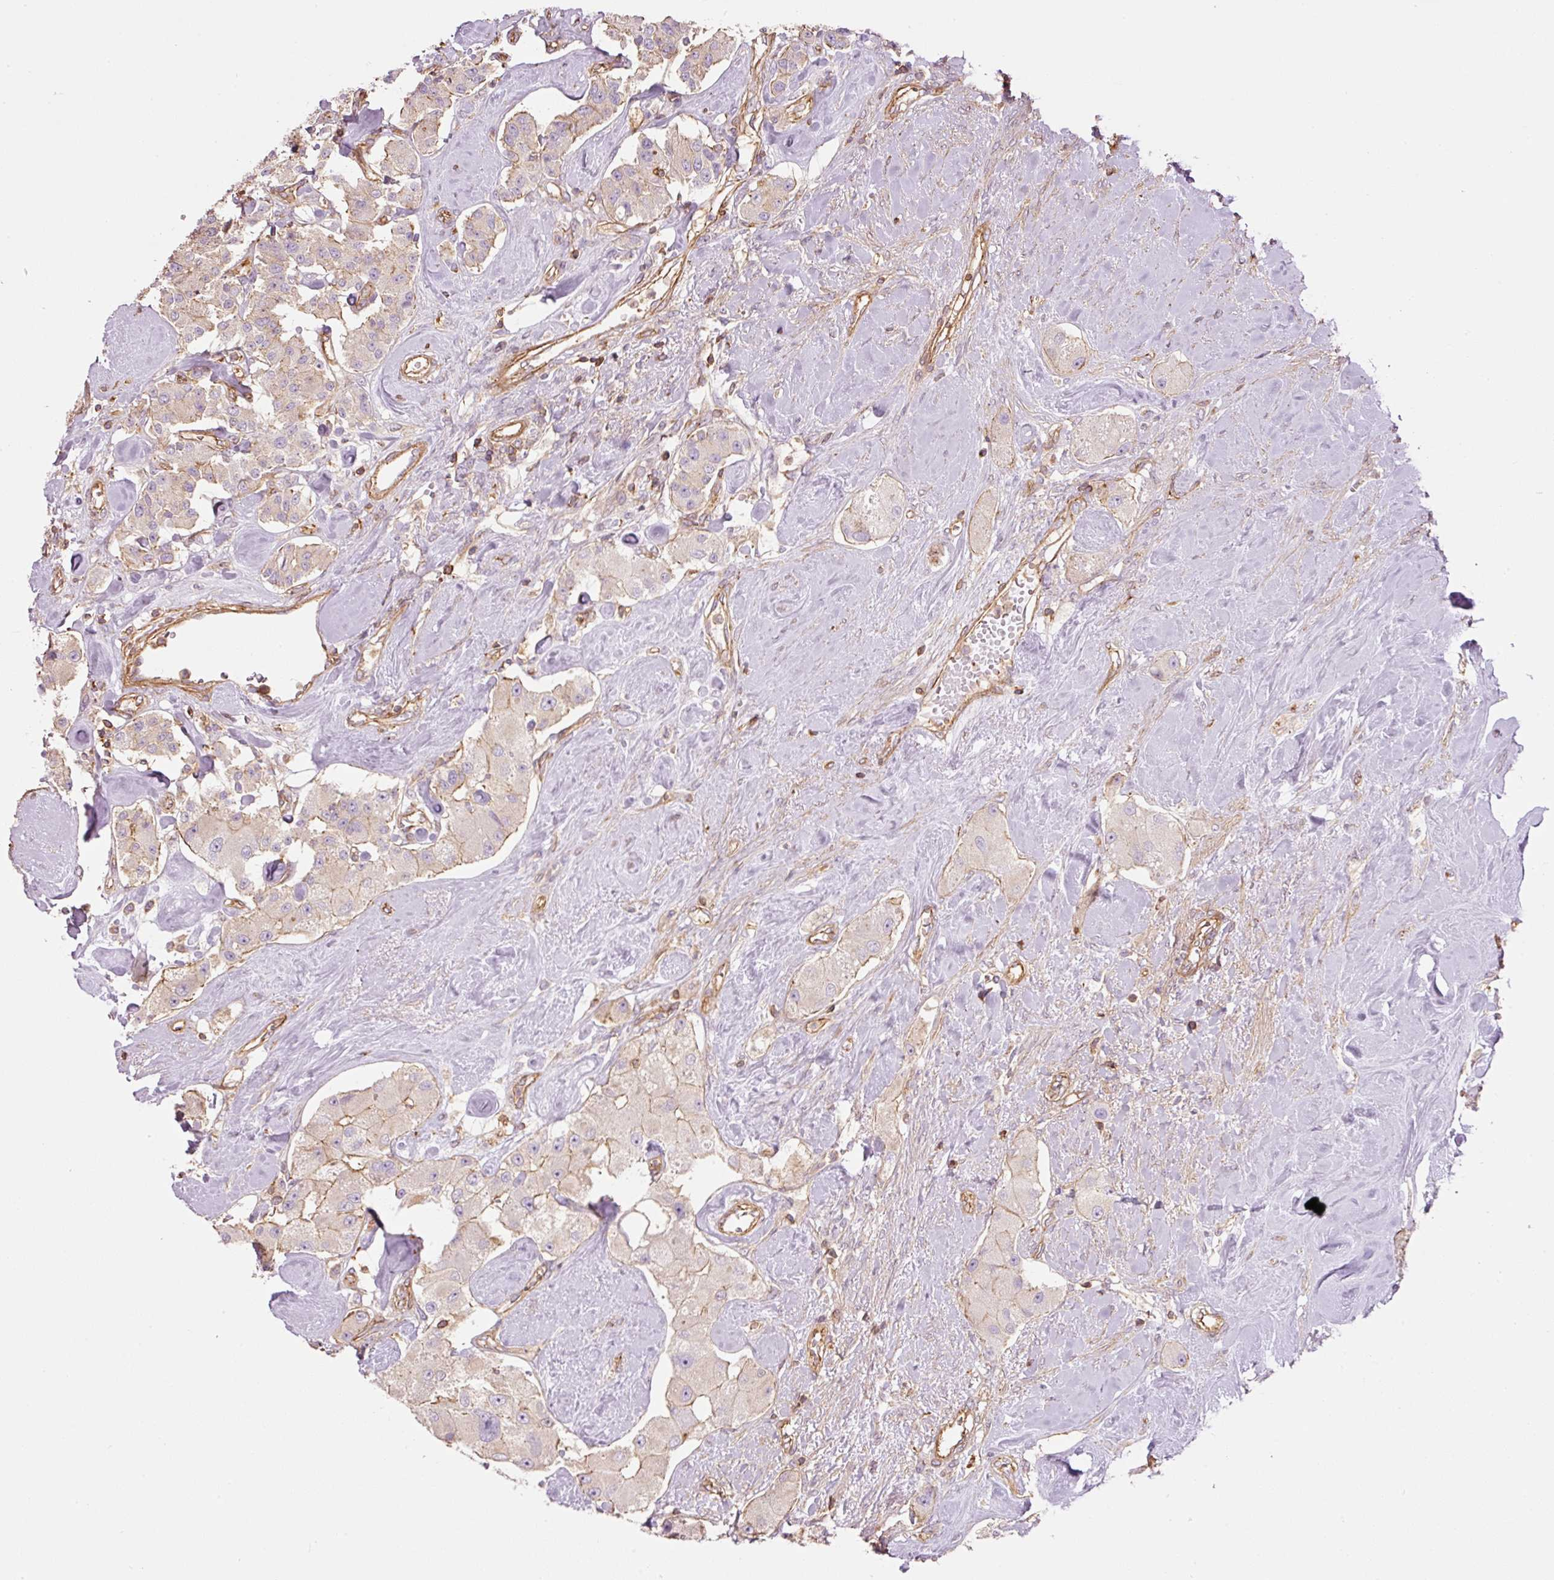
{"staining": {"intensity": "negative", "quantity": "none", "location": "none"}, "tissue": "carcinoid", "cell_type": "Tumor cells", "image_type": "cancer", "snomed": [{"axis": "morphology", "description": "Carcinoid, malignant, NOS"}, {"axis": "topography", "description": "Pancreas"}], "caption": "Malignant carcinoid was stained to show a protein in brown. There is no significant positivity in tumor cells. Nuclei are stained in blue.", "gene": "PPP1R1B", "patient": {"sex": "male", "age": 41}}